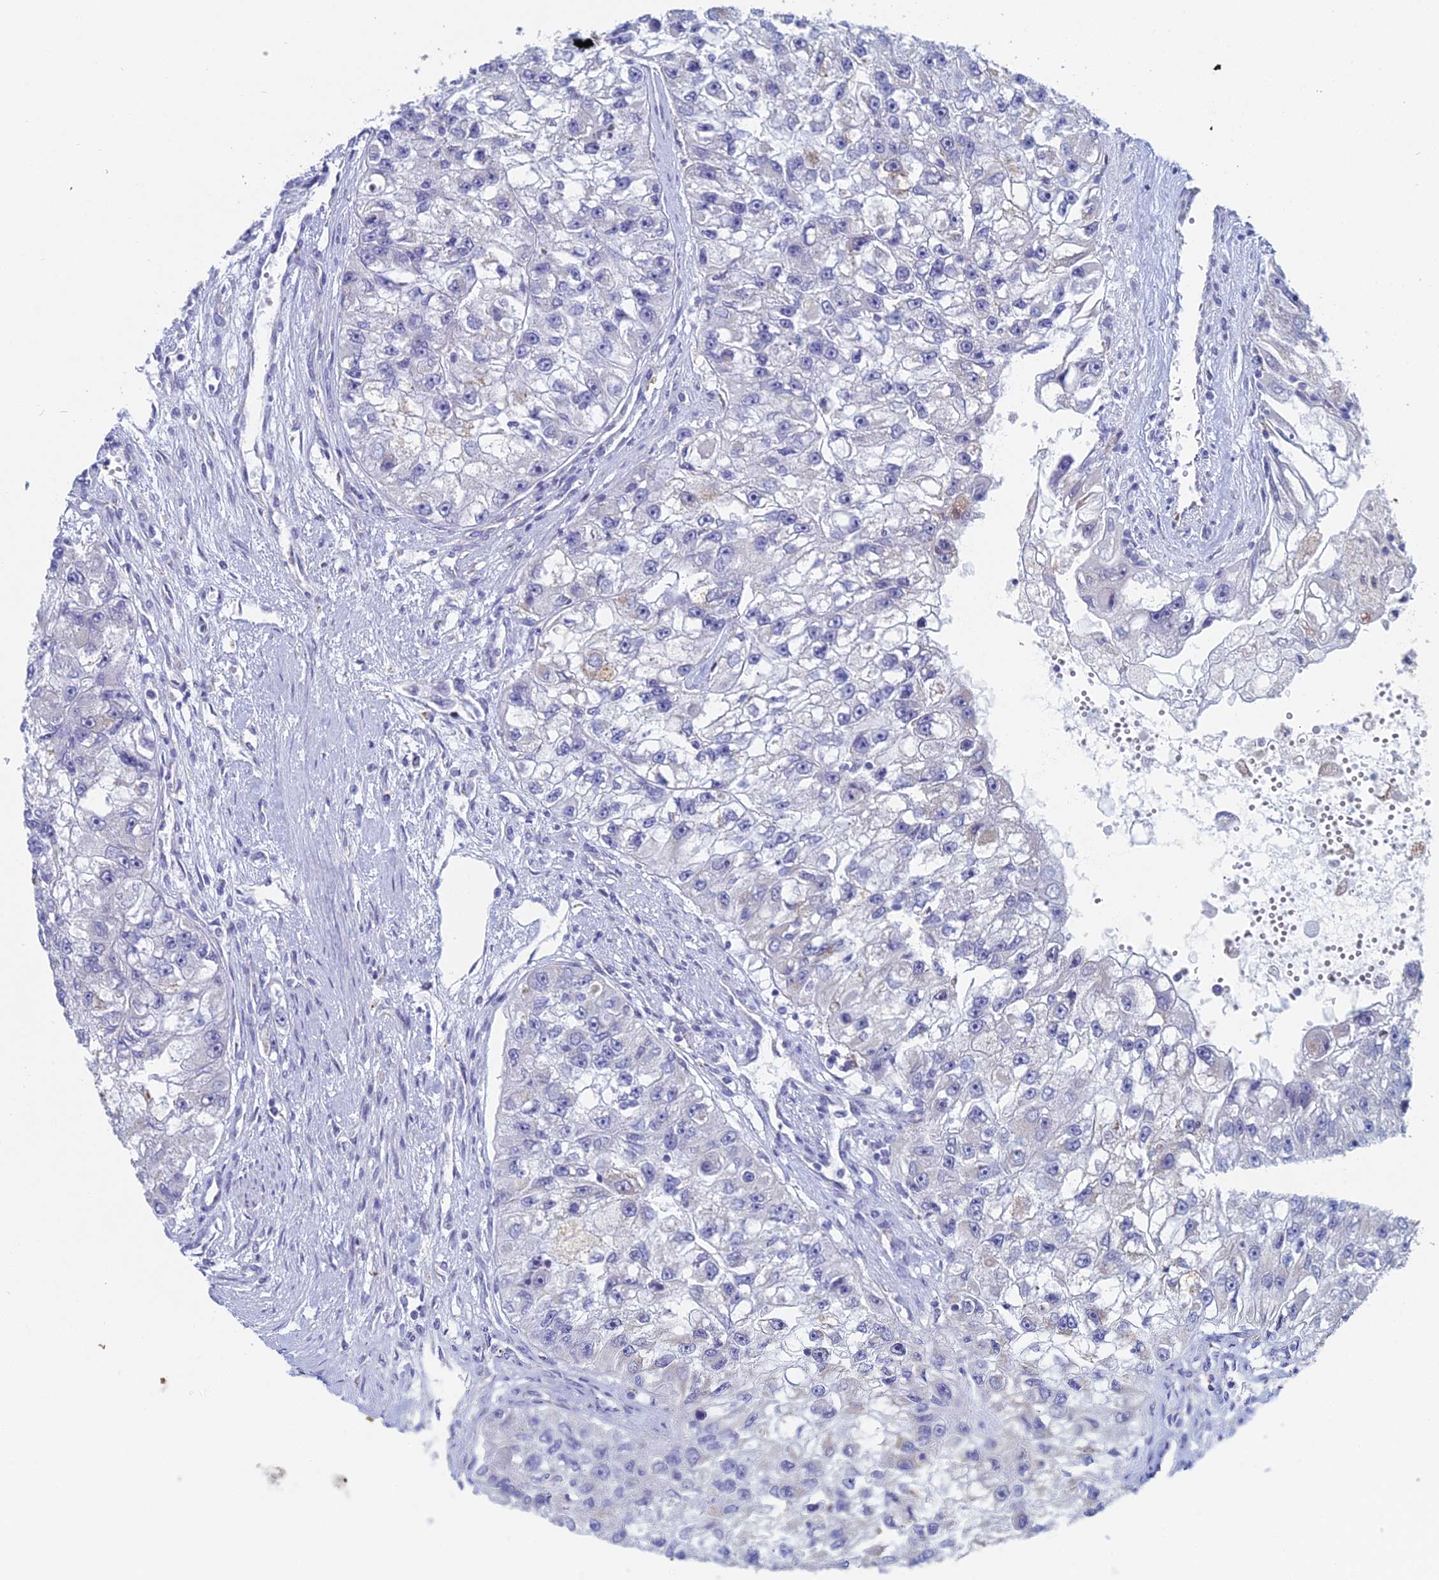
{"staining": {"intensity": "negative", "quantity": "none", "location": "none"}, "tissue": "renal cancer", "cell_type": "Tumor cells", "image_type": "cancer", "snomed": [{"axis": "morphology", "description": "Adenocarcinoma, NOS"}, {"axis": "topography", "description": "Kidney"}], "caption": "This is an IHC histopathology image of human renal cancer. There is no staining in tumor cells.", "gene": "ACSM1", "patient": {"sex": "male", "age": 63}}